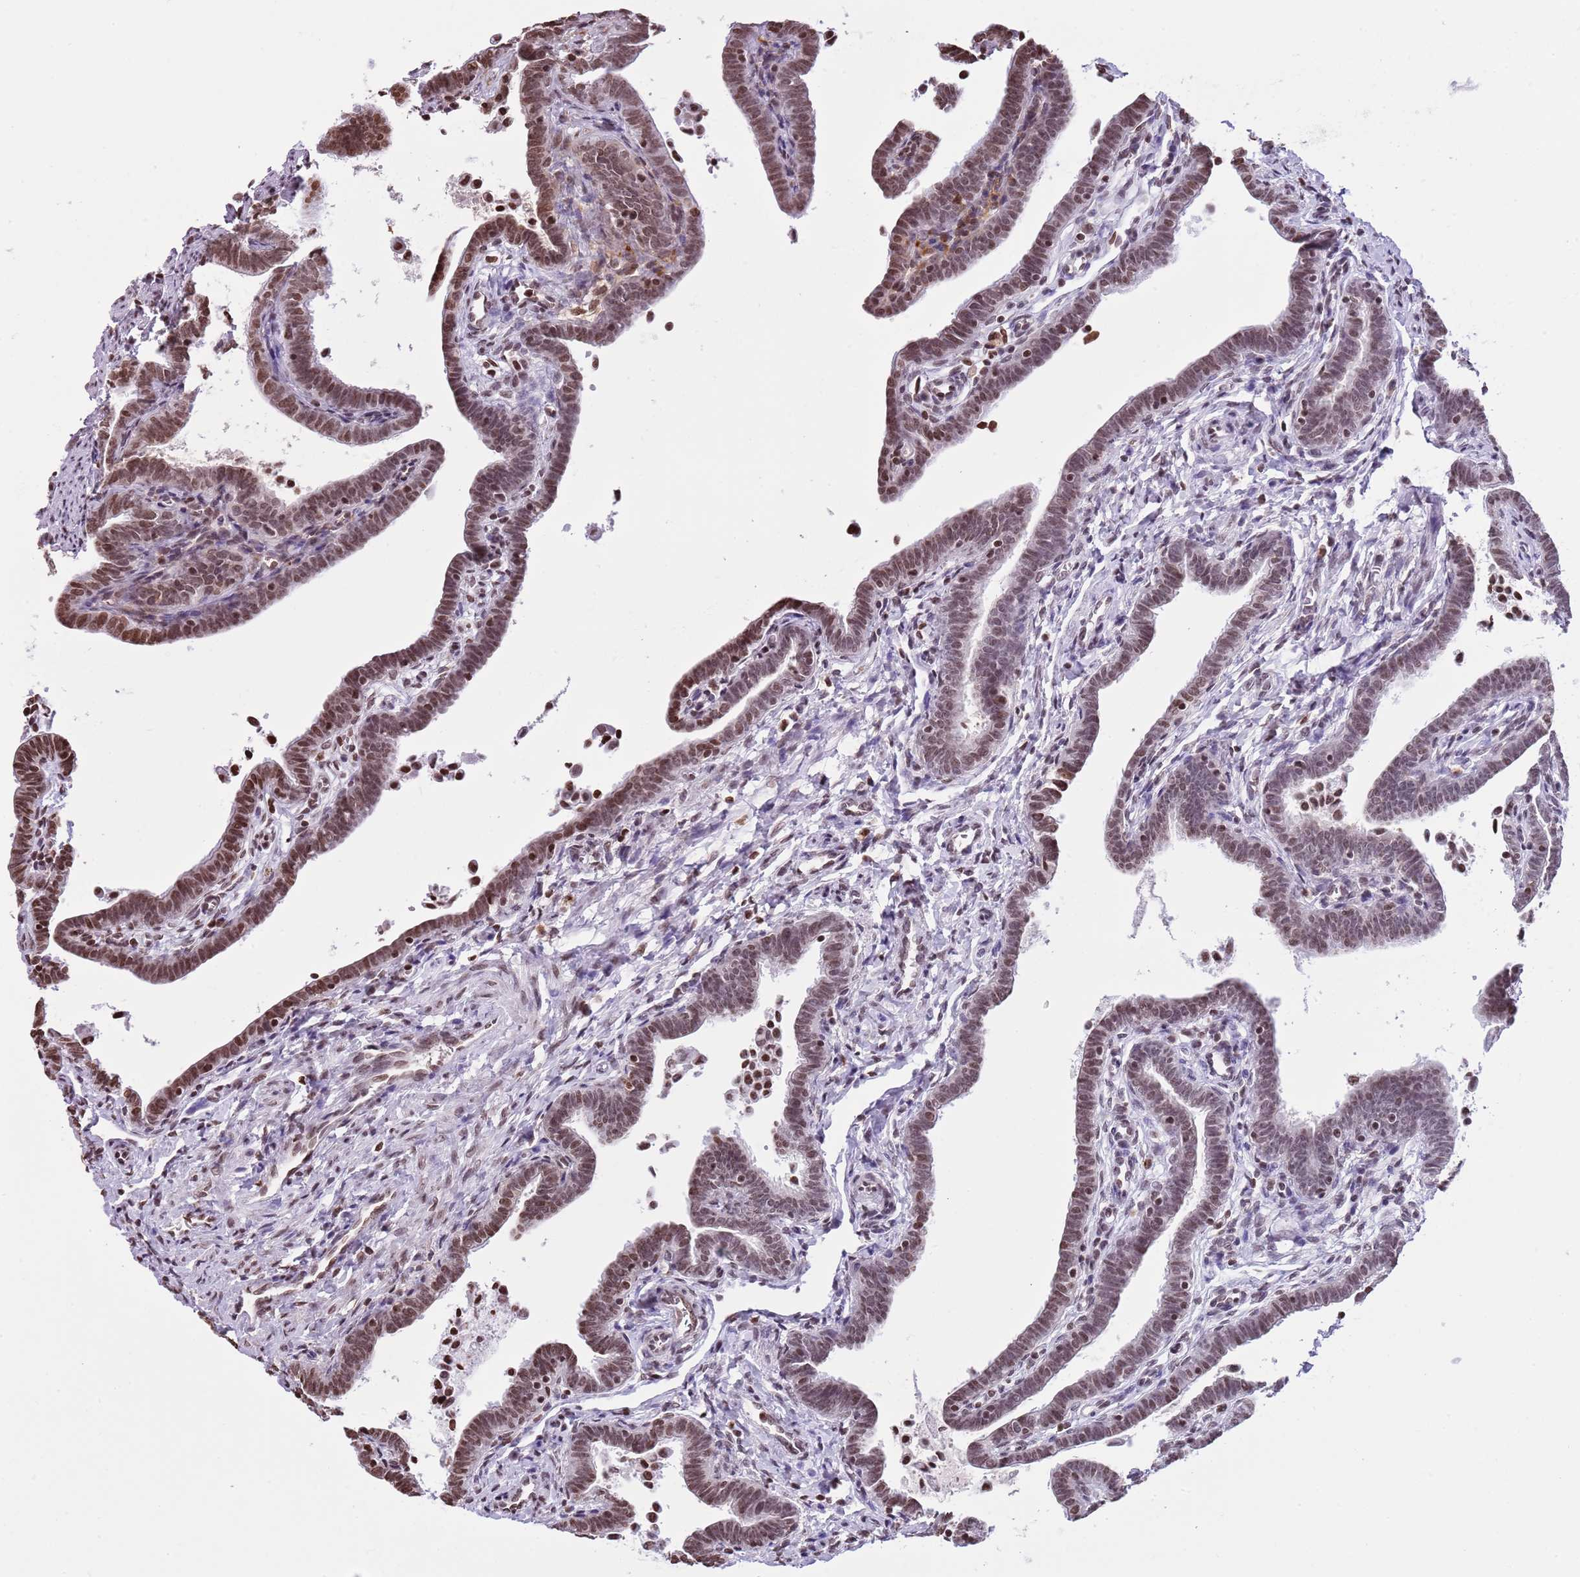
{"staining": {"intensity": "moderate", "quantity": ">75%", "location": "nuclear"}, "tissue": "fallopian tube", "cell_type": "Glandular cells", "image_type": "normal", "snomed": [{"axis": "morphology", "description": "Normal tissue, NOS"}, {"axis": "topography", "description": "Fallopian tube"}], "caption": "The histopathology image shows immunohistochemical staining of benign fallopian tube. There is moderate nuclear staining is identified in about >75% of glandular cells.", "gene": "KPNA3", "patient": {"sex": "female", "age": 36}}